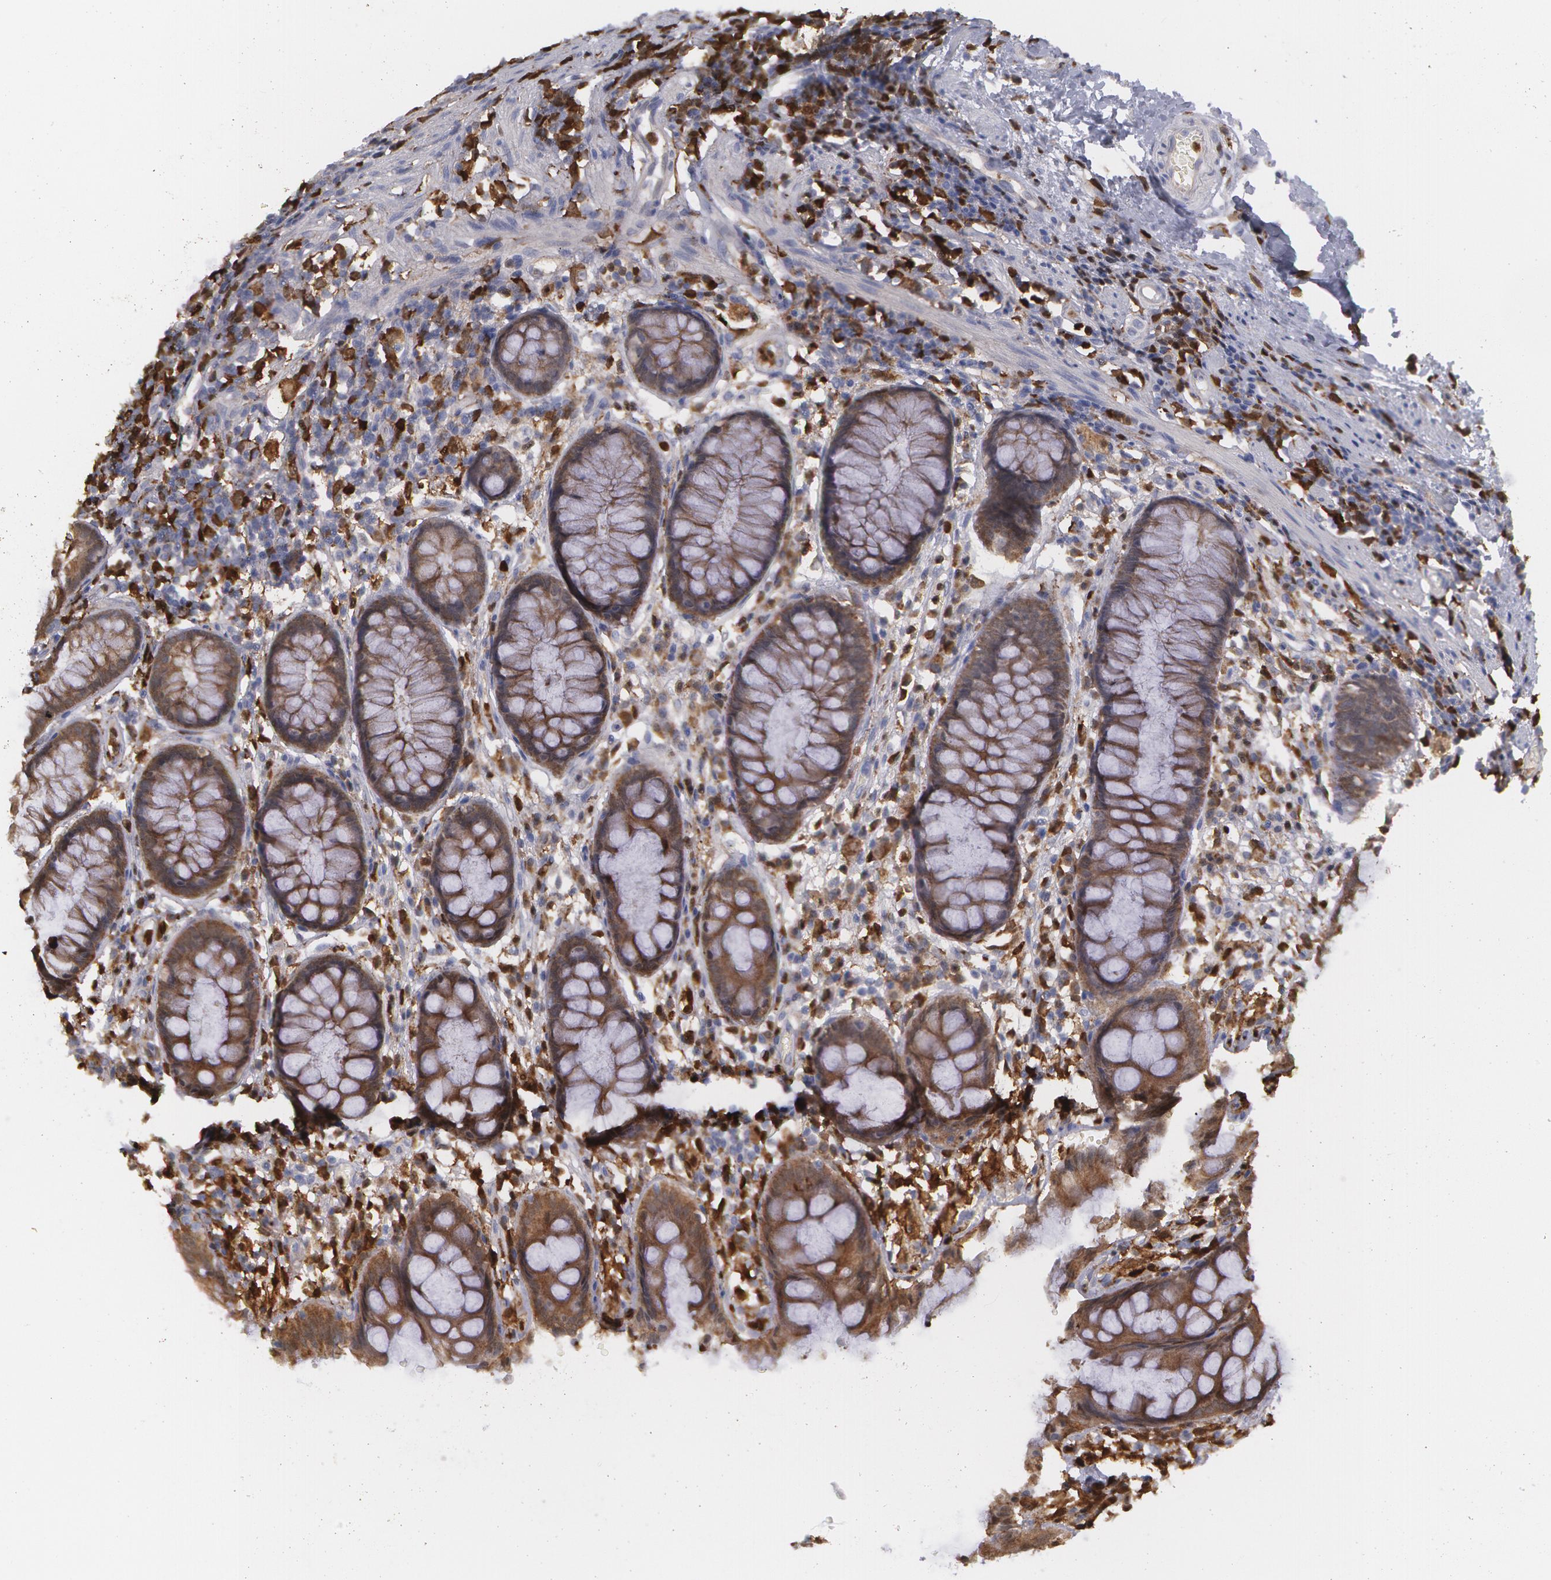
{"staining": {"intensity": "moderate", "quantity": ">75%", "location": "cytoplasmic/membranous"}, "tissue": "rectum", "cell_type": "Glandular cells", "image_type": "normal", "snomed": [{"axis": "morphology", "description": "Normal tissue, NOS"}, {"axis": "topography", "description": "Rectum"}], "caption": "Moderate cytoplasmic/membranous positivity for a protein is appreciated in about >75% of glandular cells of unremarkable rectum using immunohistochemistry.", "gene": "SYK", "patient": {"sex": "female", "age": 66}}